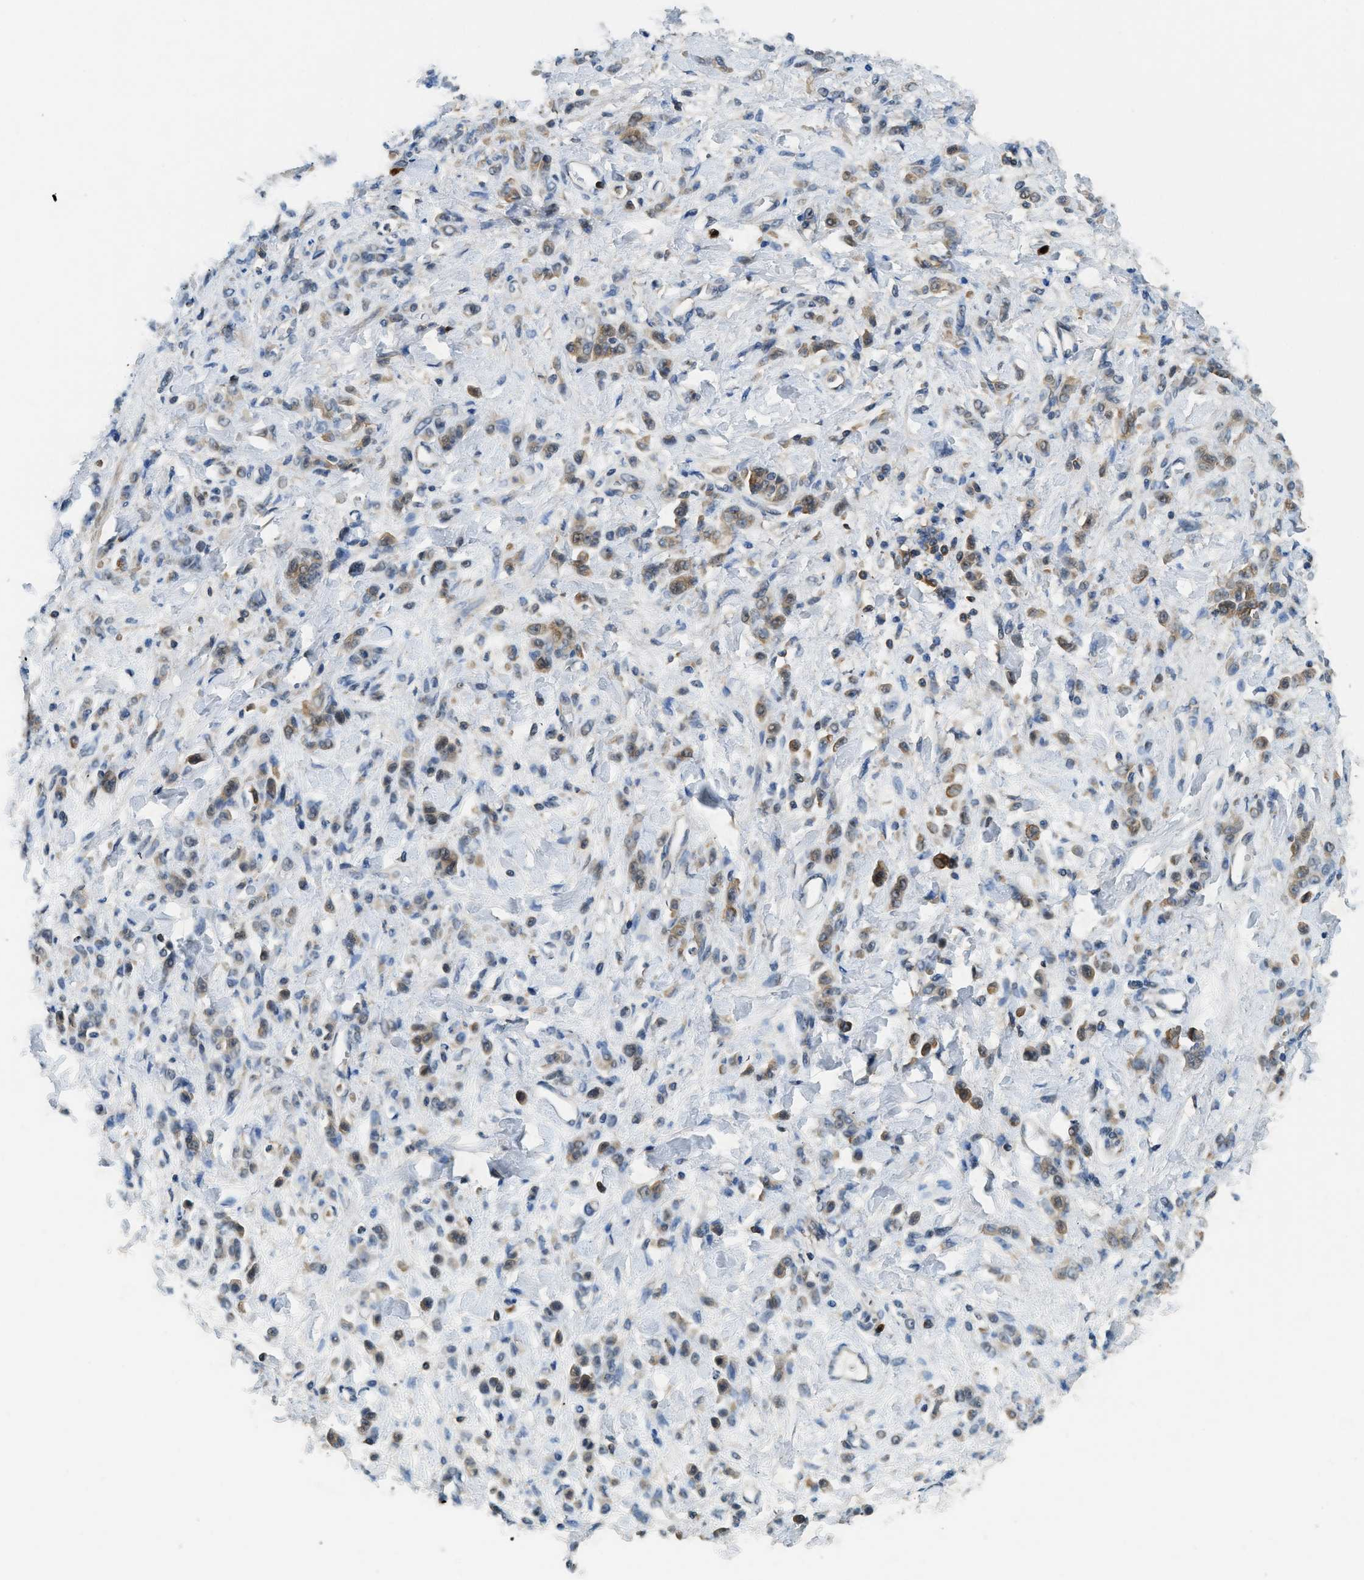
{"staining": {"intensity": "moderate", "quantity": "25%-75%", "location": "cytoplasmic/membranous"}, "tissue": "stomach cancer", "cell_type": "Tumor cells", "image_type": "cancer", "snomed": [{"axis": "morphology", "description": "Normal tissue, NOS"}, {"axis": "morphology", "description": "Adenocarcinoma, NOS"}, {"axis": "topography", "description": "Stomach"}], "caption": "This micrograph displays immunohistochemistry (IHC) staining of adenocarcinoma (stomach), with medium moderate cytoplasmic/membranous expression in approximately 25%-75% of tumor cells.", "gene": "GMPPB", "patient": {"sex": "male", "age": 82}}